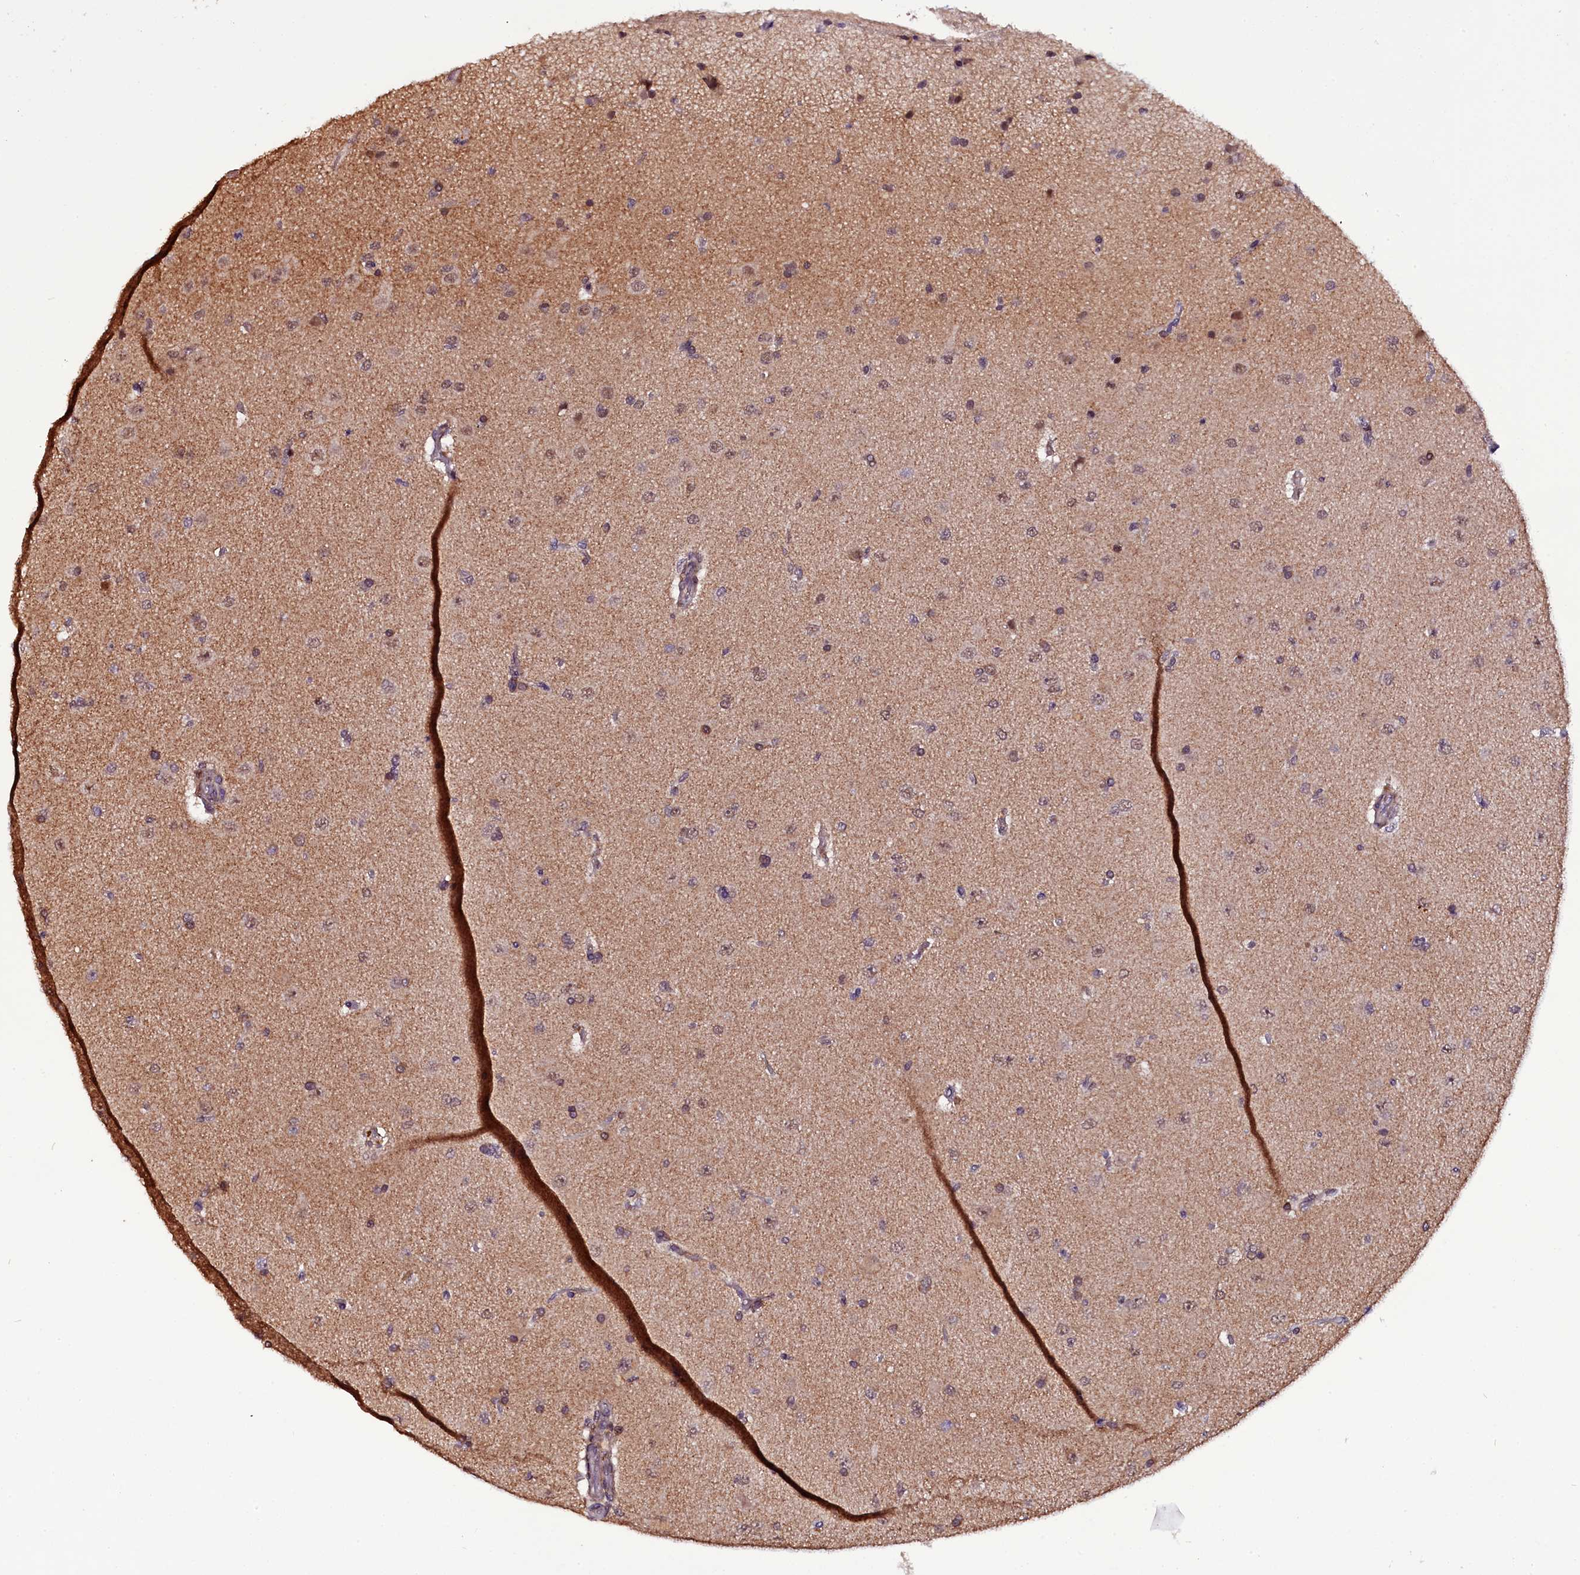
{"staining": {"intensity": "weak", "quantity": "25%-75%", "location": "nuclear"}, "tissue": "glioma", "cell_type": "Tumor cells", "image_type": "cancer", "snomed": [{"axis": "morphology", "description": "Glioma, malignant, High grade"}, {"axis": "topography", "description": "Brain"}], "caption": "Immunohistochemical staining of glioma displays low levels of weak nuclear protein expression in about 25%-75% of tumor cells.", "gene": "RPUSD2", "patient": {"sex": "male", "age": 72}}